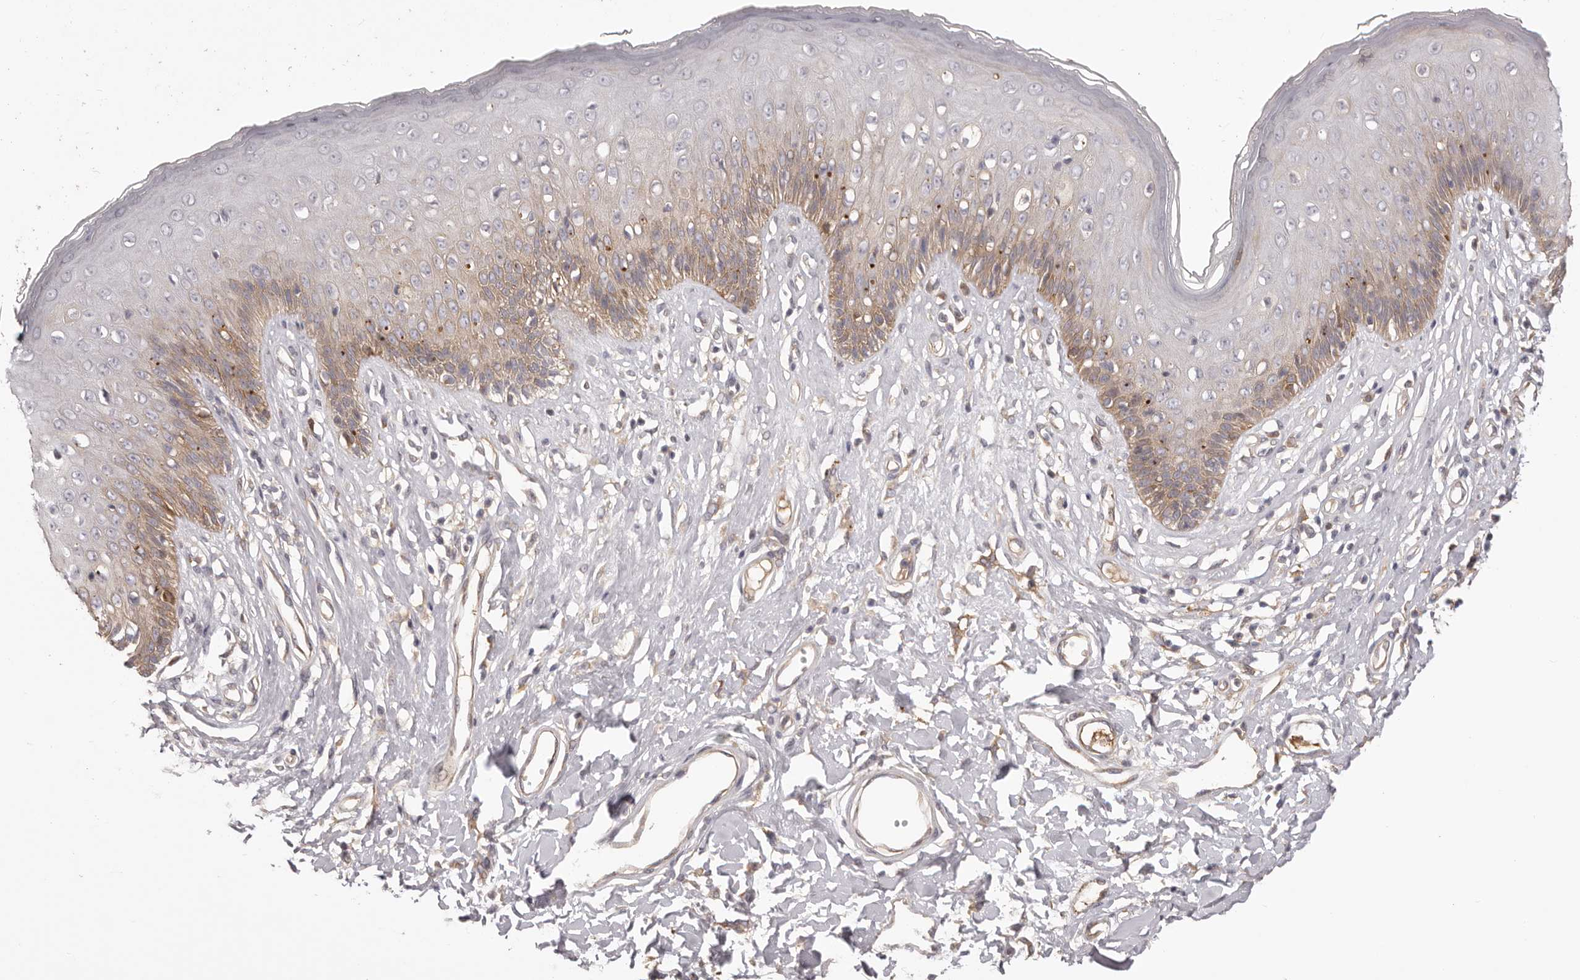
{"staining": {"intensity": "moderate", "quantity": "25%-75%", "location": "cytoplasmic/membranous"}, "tissue": "skin", "cell_type": "Epidermal cells", "image_type": "normal", "snomed": [{"axis": "morphology", "description": "Normal tissue, NOS"}, {"axis": "morphology", "description": "Squamous cell carcinoma, NOS"}, {"axis": "topography", "description": "Vulva"}], "caption": "Immunohistochemical staining of benign human skin shows moderate cytoplasmic/membranous protein expression in approximately 25%-75% of epidermal cells.", "gene": "OTUD3", "patient": {"sex": "female", "age": 85}}